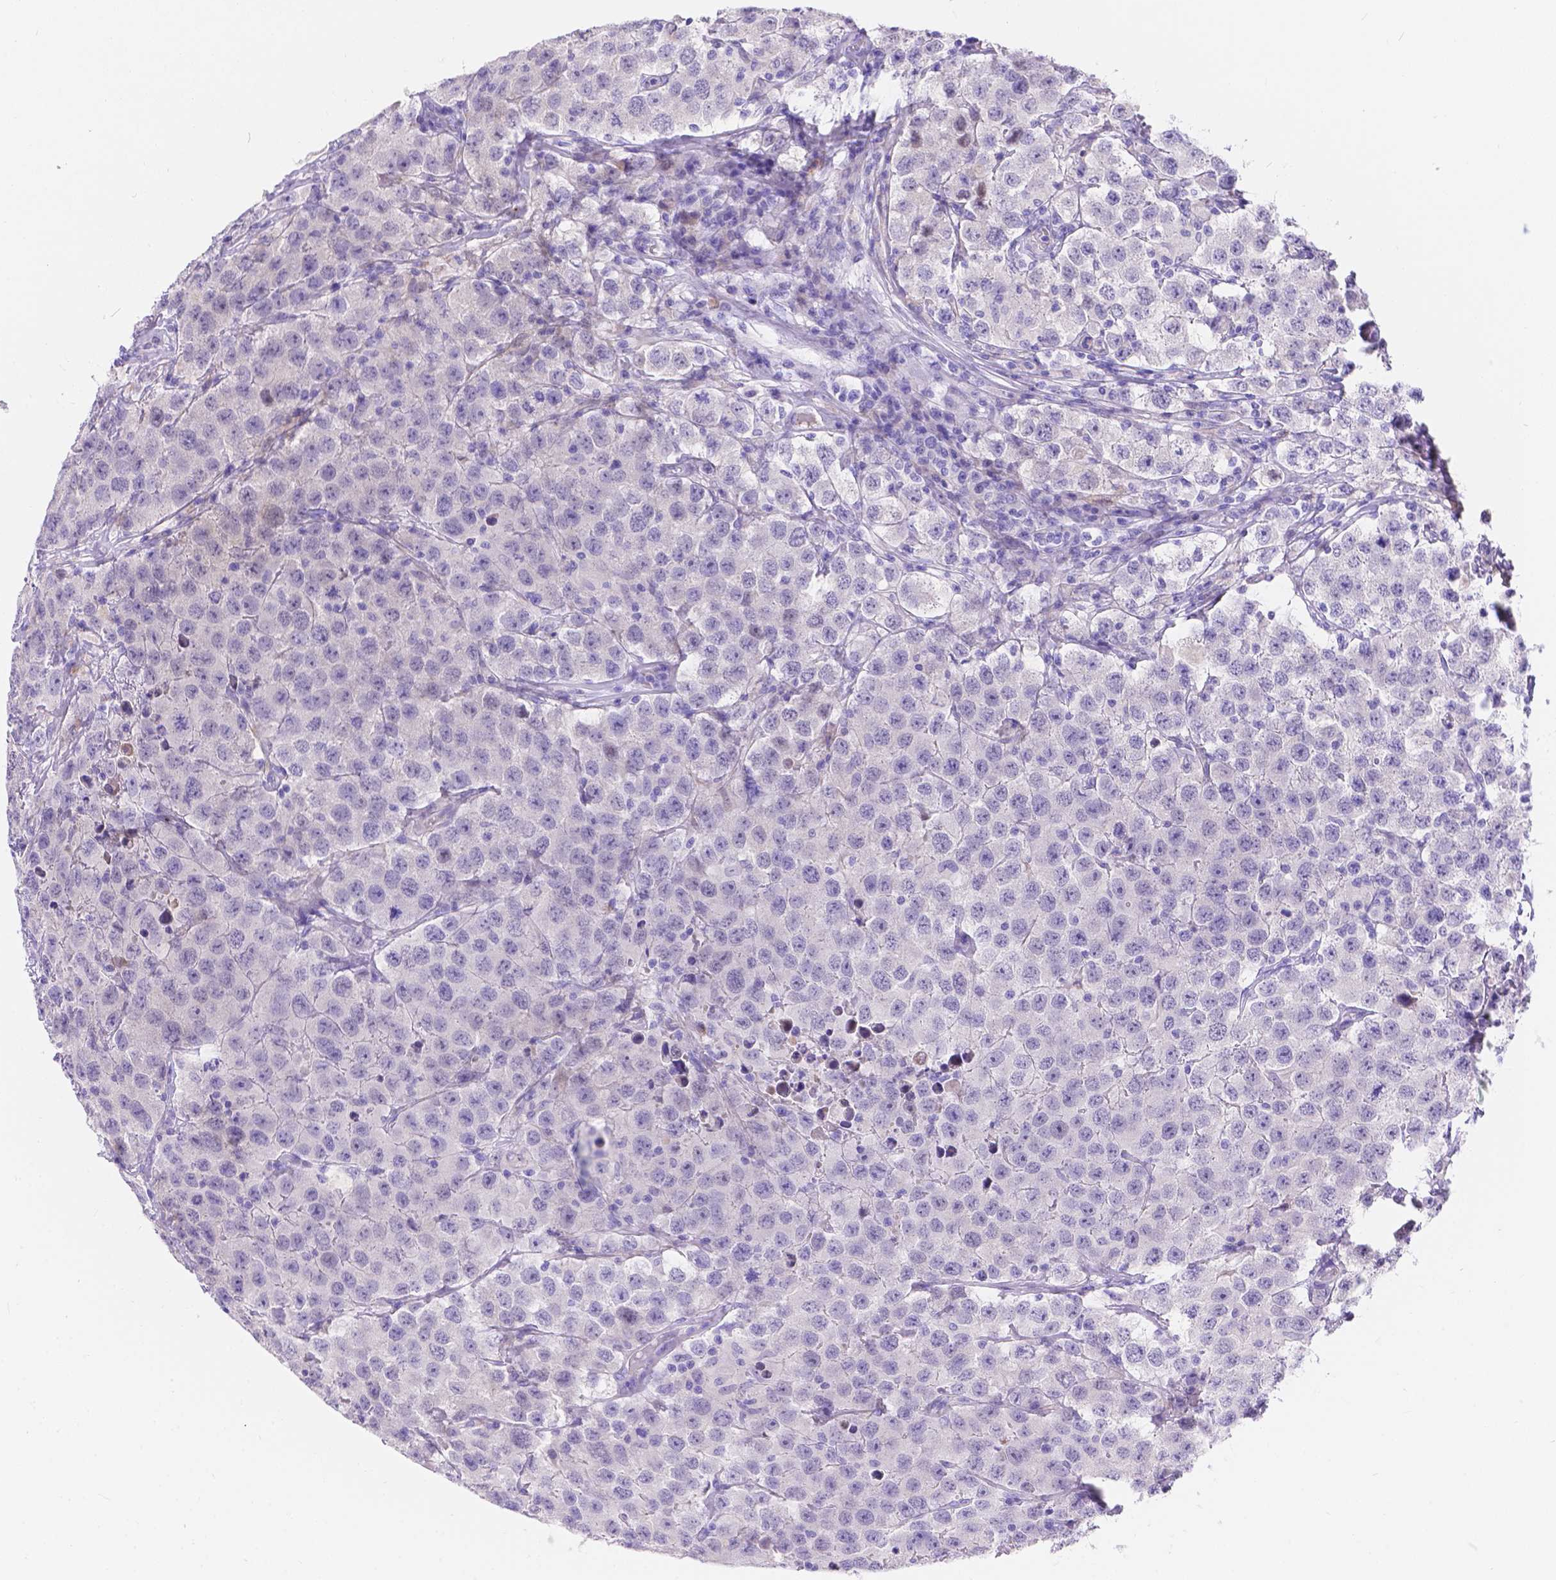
{"staining": {"intensity": "negative", "quantity": "none", "location": "none"}, "tissue": "testis cancer", "cell_type": "Tumor cells", "image_type": "cancer", "snomed": [{"axis": "morphology", "description": "Seminoma, NOS"}, {"axis": "topography", "description": "Testis"}], "caption": "There is no significant staining in tumor cells of testis cancer.", "gene": "KLHL10", "patient": {"sex": "male", "age": 52}}